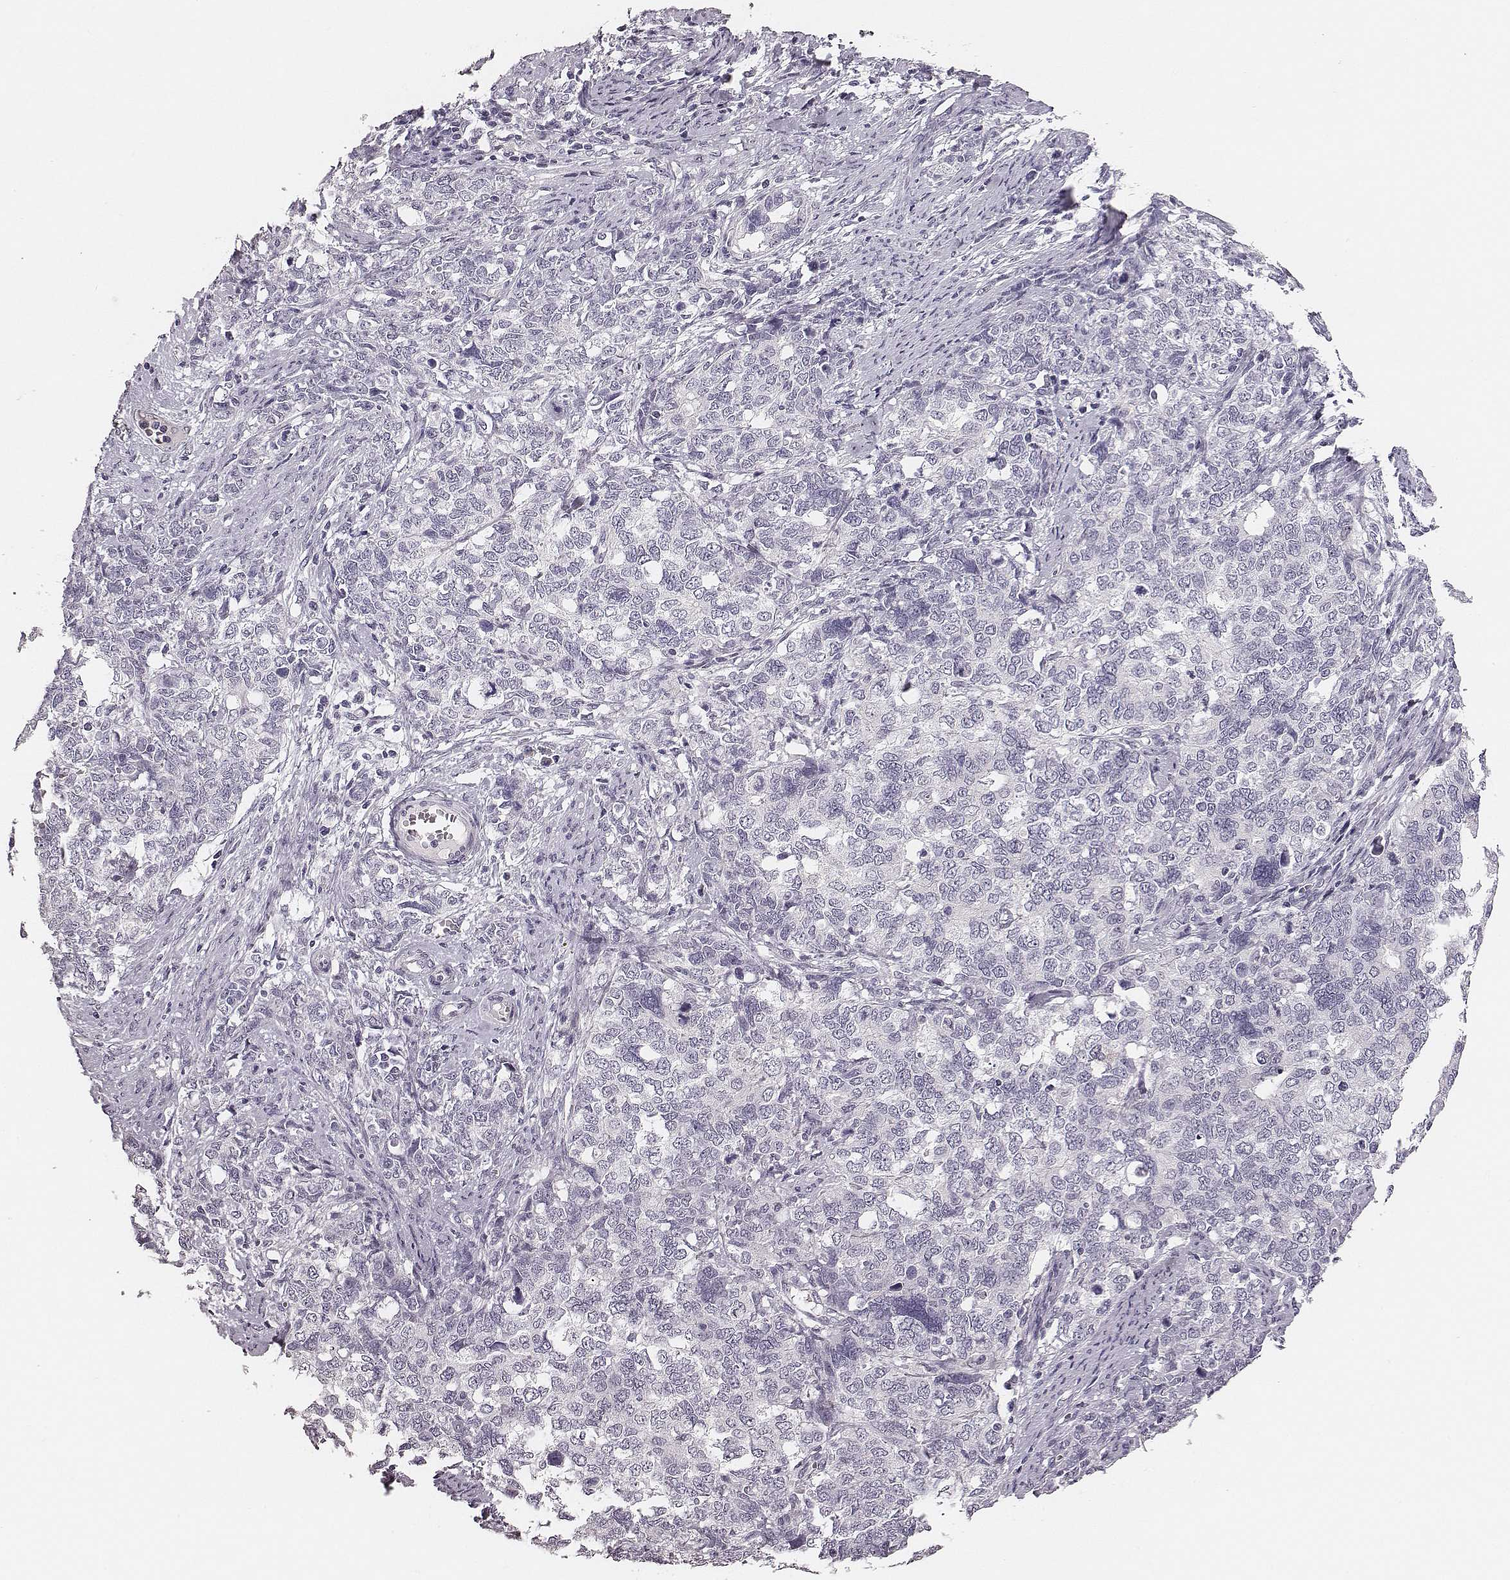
{"staining": {"intensity": "negative", "quantity": "none", "location": "none"}, "tissue": "cervical cancer", "cell_type": "Tumor cells", "image_type": "cancer", "snomed": [{"axis": "morphology", "description": "Squamous cell carcinoma, NOS"}, {"axis": "topography", "description": "Cervix"}], "caption": "A micrograph of cervical squamous cell carcinoma stained for a protein shows no brown staining in tumor cells.", "gene": "CSHL1", "patient": {"sex": "female", "age": 63}}